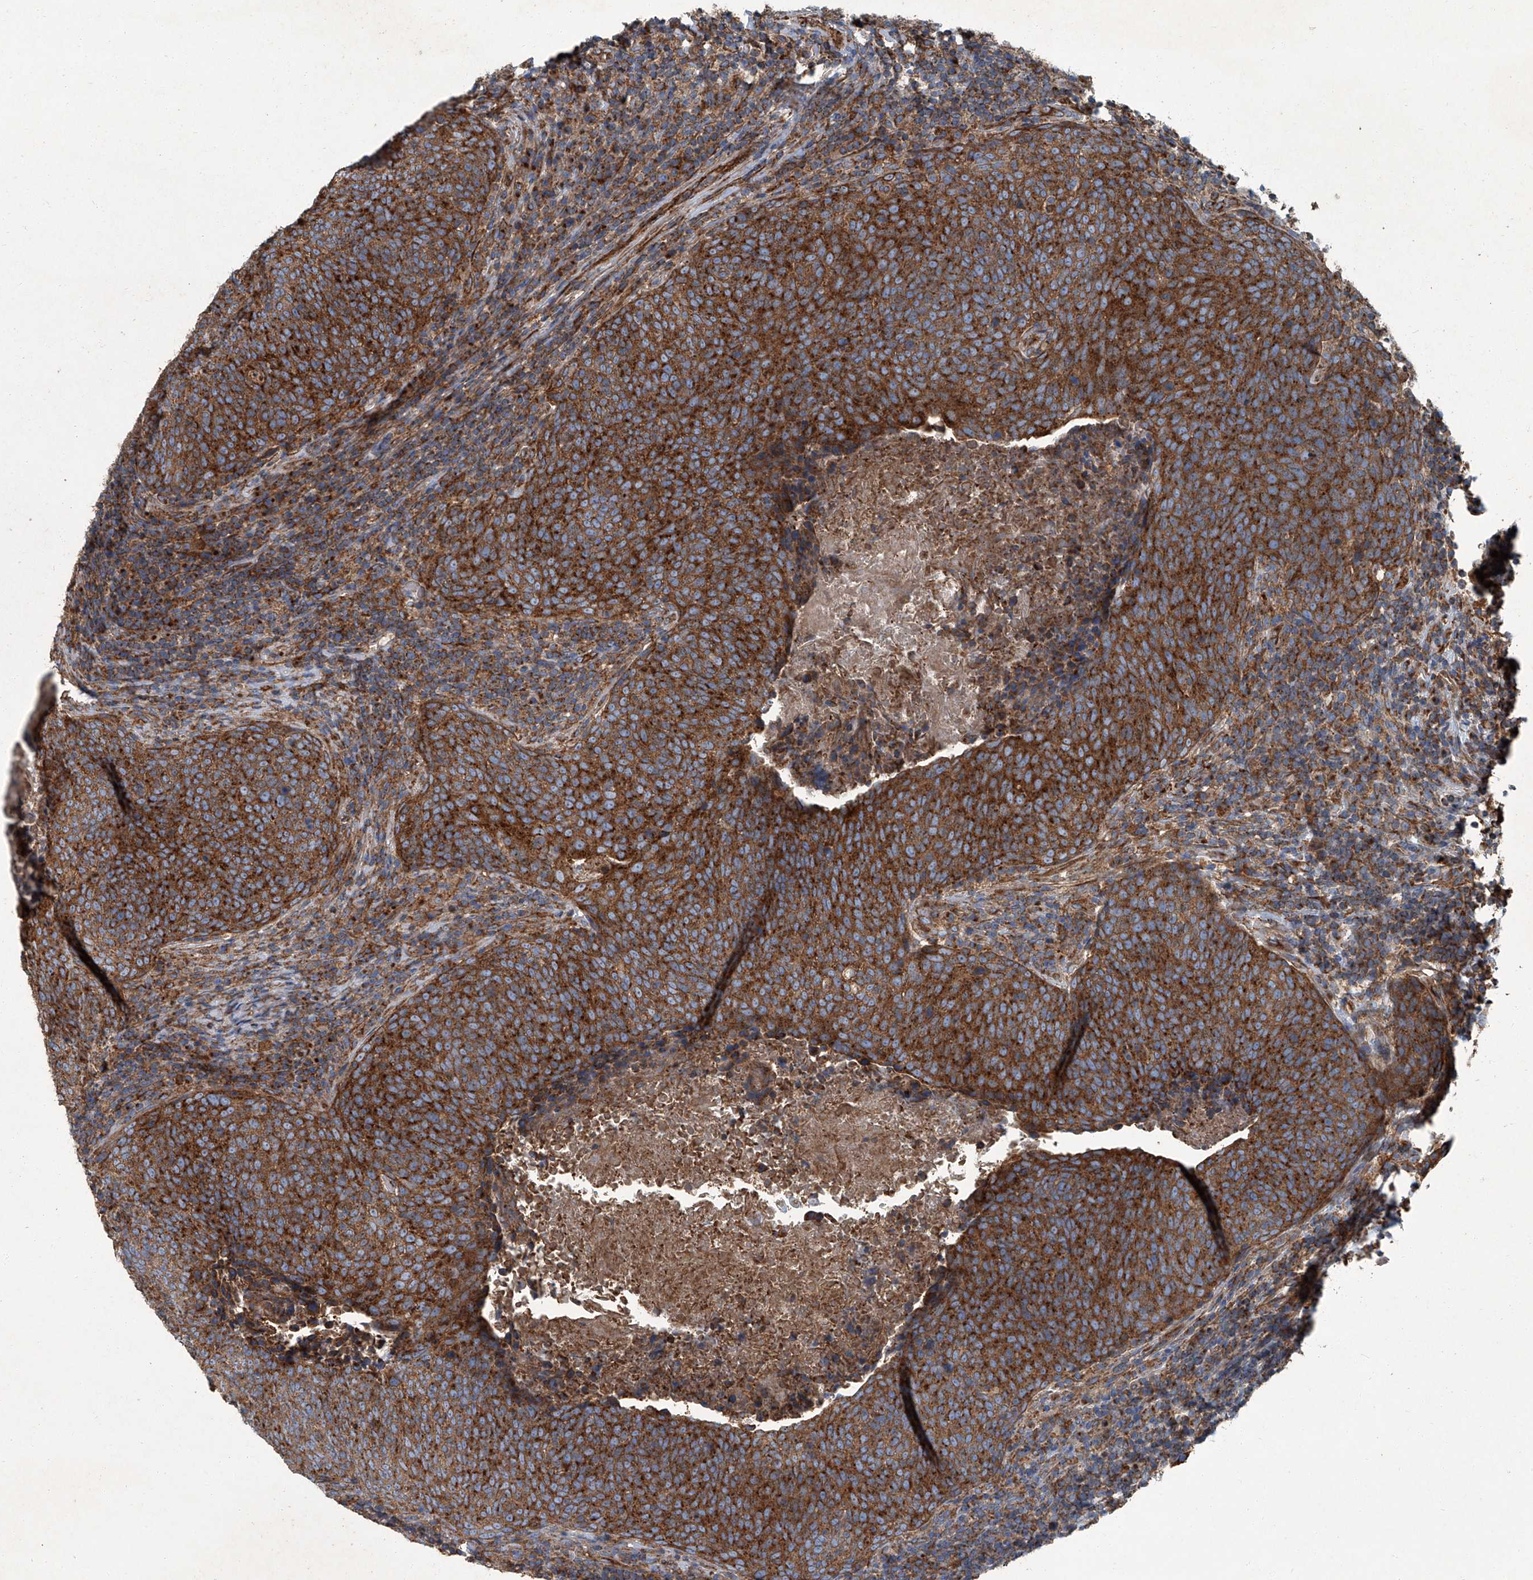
{"staining": {"intensity": "strong", "quantity": ">75%", "location": "cytoplasmic/membranous"}, "tissue": "head and neck cancer", "cell_type": "Tumor cells", "image_type": "cancer", "snomed": [{"axis": "morphology", "description": "Squamous cell carcinoma, NOS"}, {"axis": "morphology", "description": "Squamous cell carcinoma, metastatic, NOS"}, {"axis": "topography", "description": "Lymph node"}, {"axis": "topography", "description": "Head-Neck"}], "caption": "This is a photomicrograph of immunohistochemistry staining of head and neck cancer (squamous cell carcinoma), which shows strong positivity in the cytoplasmic/membranous of tumor cells.", "gene": "PIGH", "patient": {"sex": "male", "age": 62}}